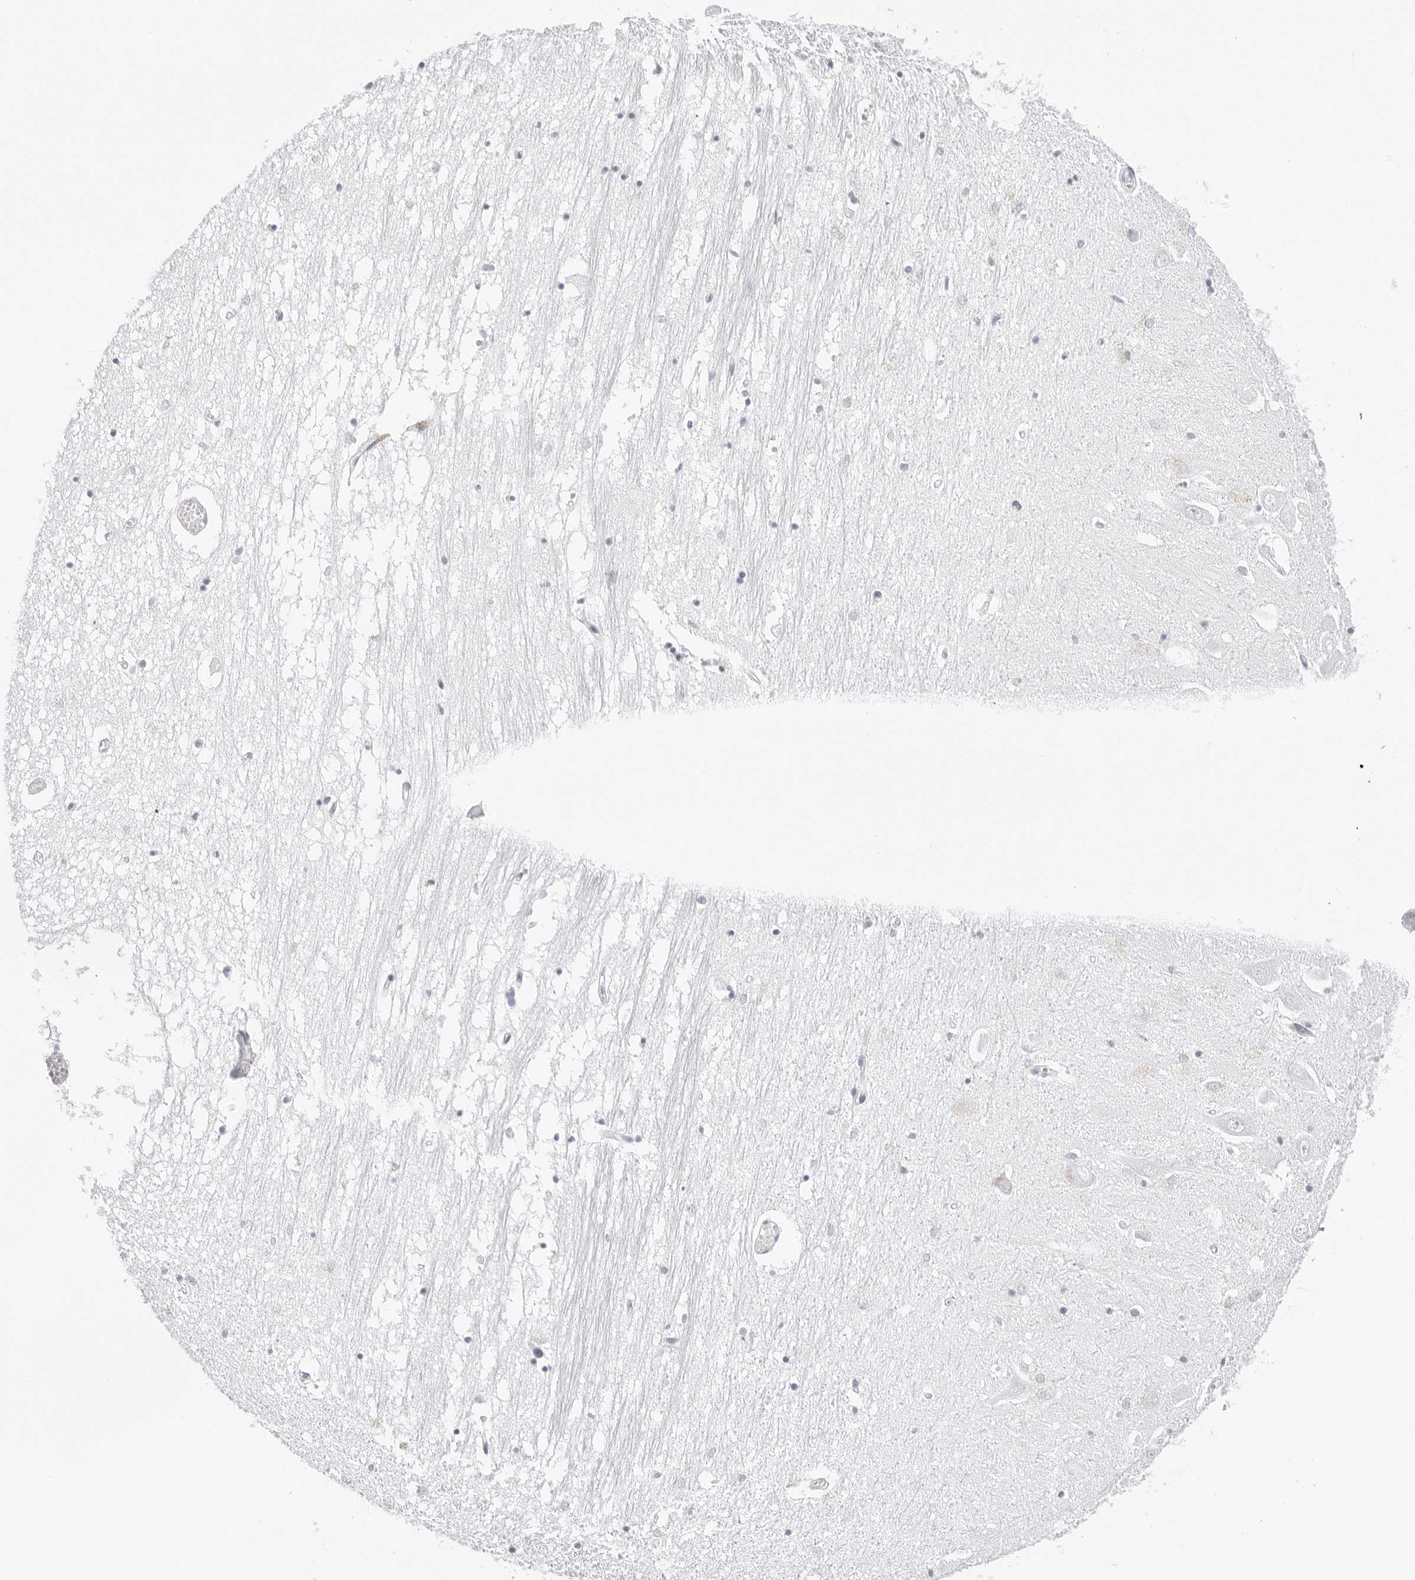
{"staining": {"intensity": "negative", "quantity": "none", "location": "none"}, "tissue": "hippocampus", "cell_type": "Glial cells", "image_type": "normal", "snomed": [{"axis": "morphology", "description": "Normal tissue, NOS"}, {"axis": "topography", "description": "Hippocampus"}], "caption": "There is no significant positivity in glial cells of hippocampus. Brightfield microscopy of immunohistochemistry (IHC) stained with DAB (brown) and hematoxylin (blue), captured at high magnification.", "gene": "EDN2", "patient": {"sex": "male", "age": 70}}